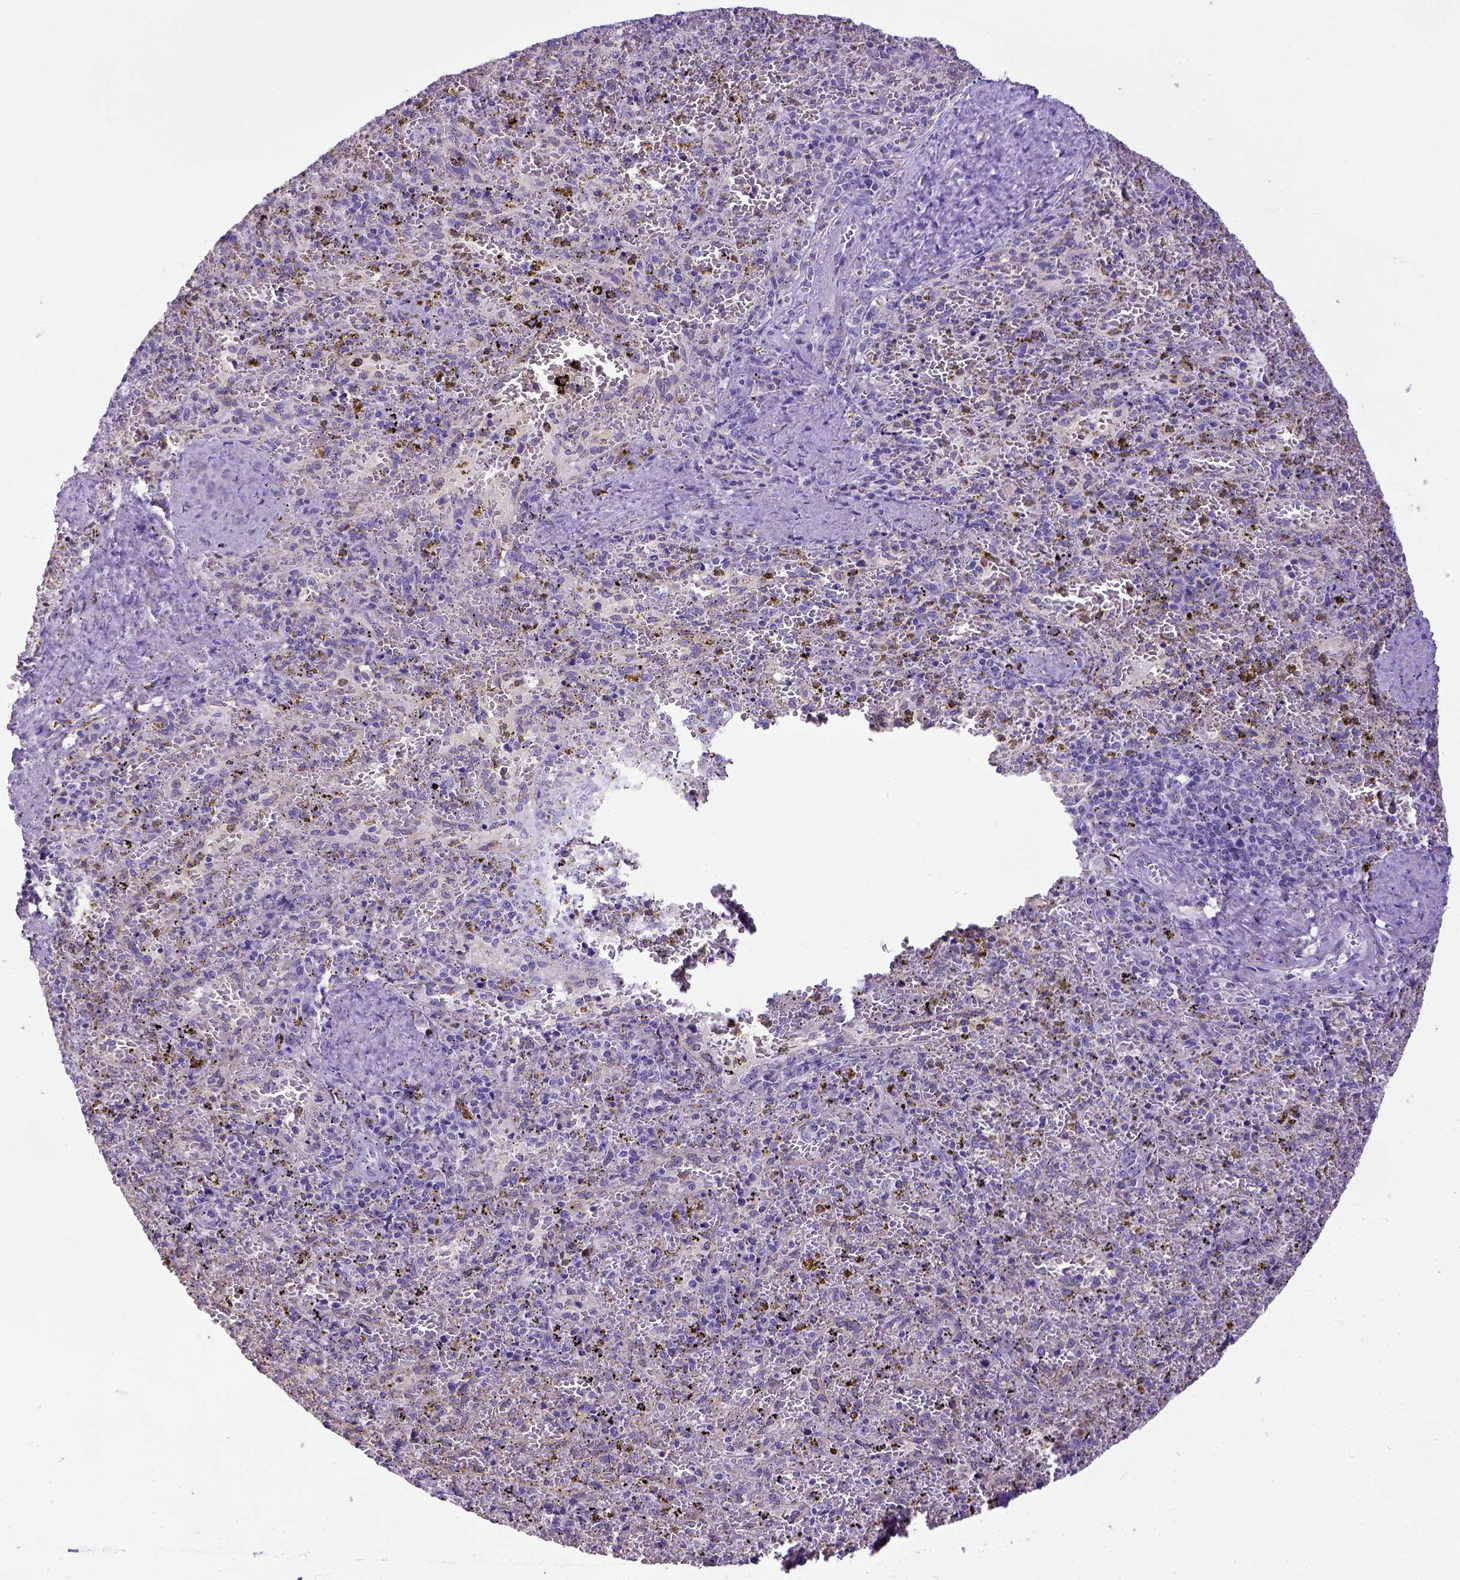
{"staining": {"intensity": "negative", "quantity": "none", "location": "none"}, "tissue": "spleen", "cell_type": "Cells in red pulp", "image_type": "normal", "snomed": [{"axis": "morphology", "description": "Normal tissue, NOS"}, {"axis": "topography", "description": "Spleen"}], "caption": "Immunohistochemistry histopathology image of normal spleen: human spleen stained with DAB demonstrates no significant protein positivity in cells in red pulp. (Brightfield microscopy of DAB (3,3'-diaminobenzidine) immunohistochemistry at high magnification).", "gene": "SPEF1", "patient": {"sex": "female", "age": 50}}